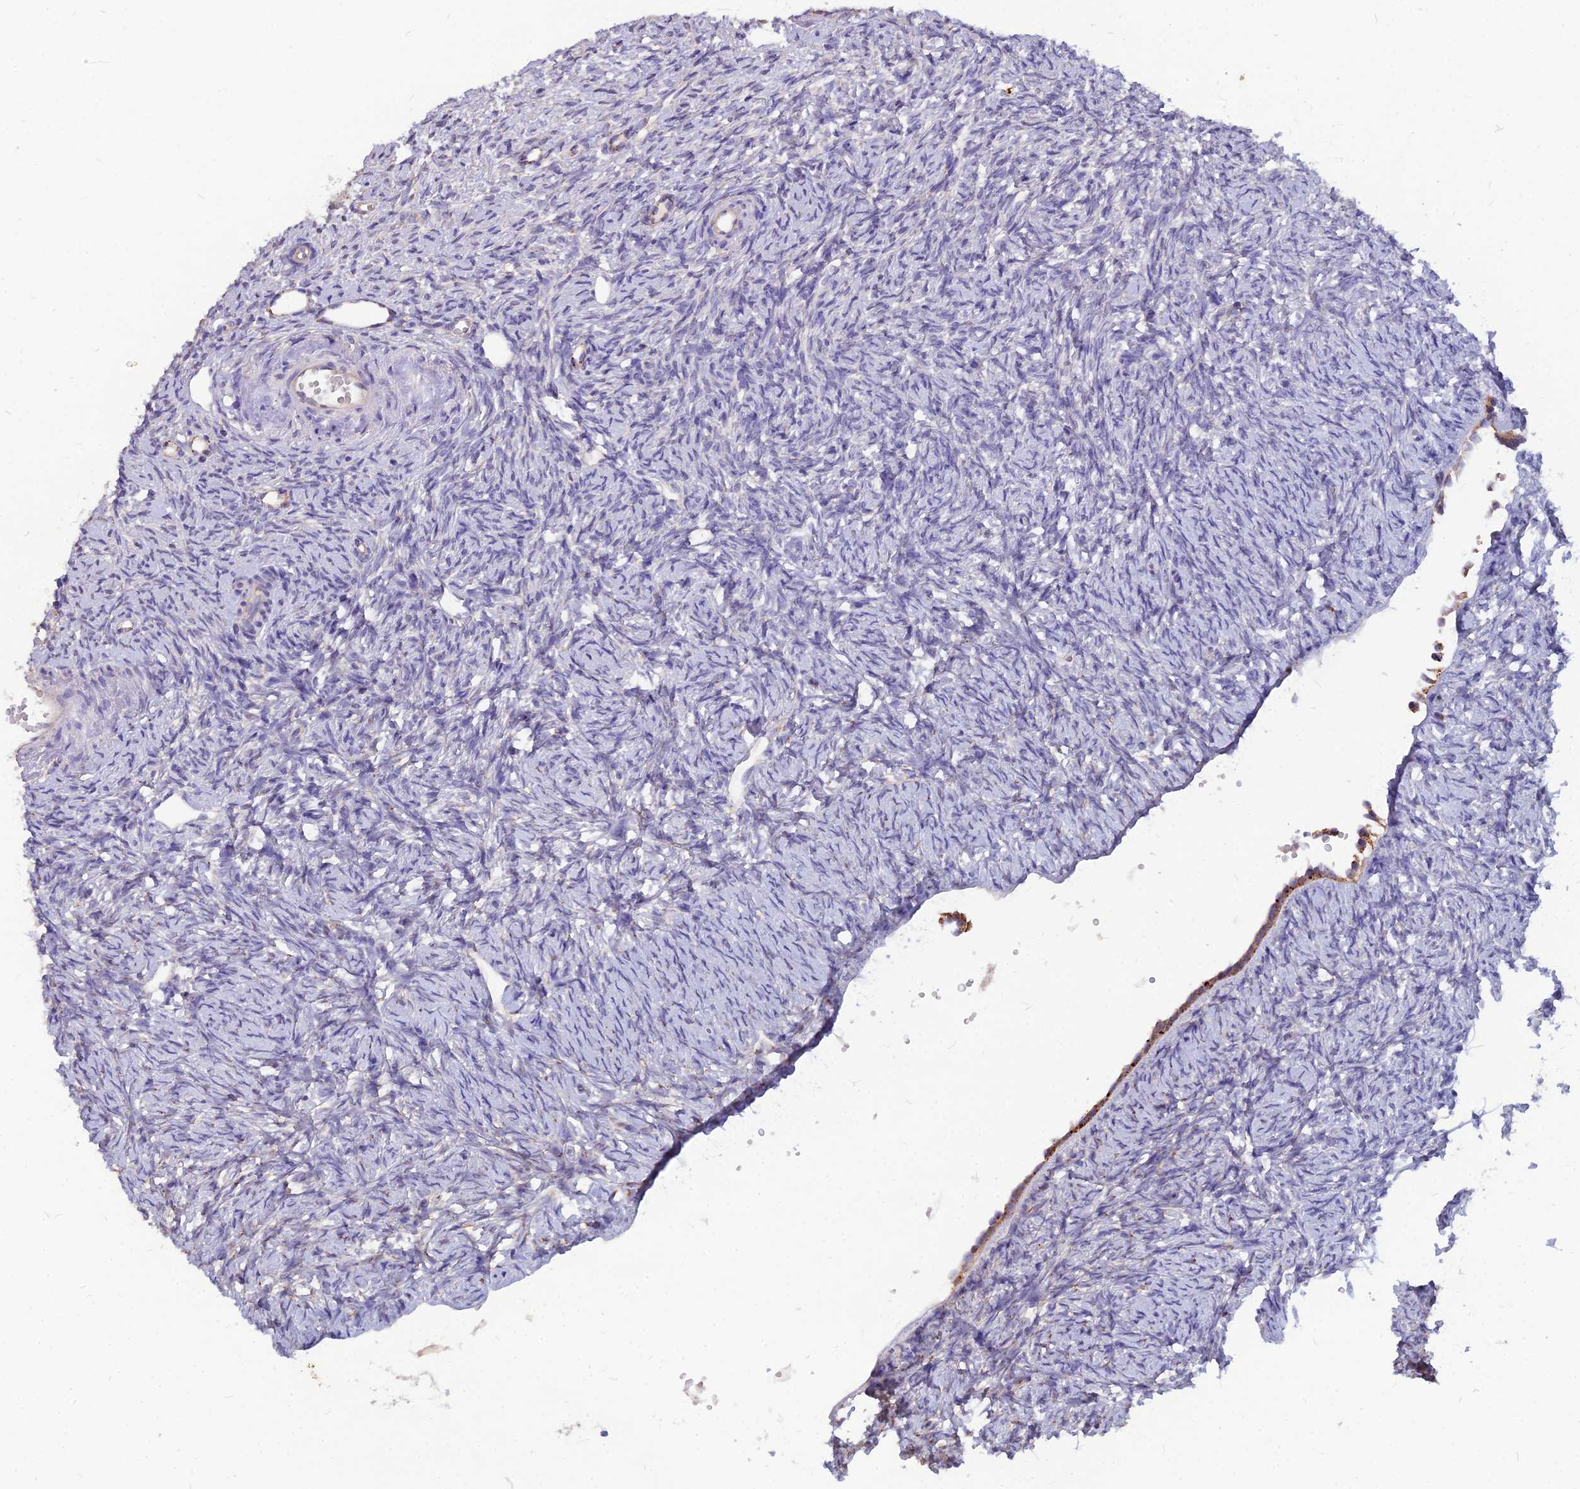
{"staining": {"intensity": "negative", "quantity": "none", "location": "none"}, "tissue": "ovary", "cell_type": "Ovarian stroma cells", "image_type": "normal", "snomed": [{"axis": "morphology", "description": "Normal tissue, NOS"}, {"axis": "topography", "description": "Ovary"}], "caption": "High magnification brightfield microscopy of benign ovary stained with DAB (brown) and counterstained with hematoxylin (blue): ovarian stroma cells show no significant staining.", "gene": "PCED1B", "patient": {"sex": "female", "age": 51}}